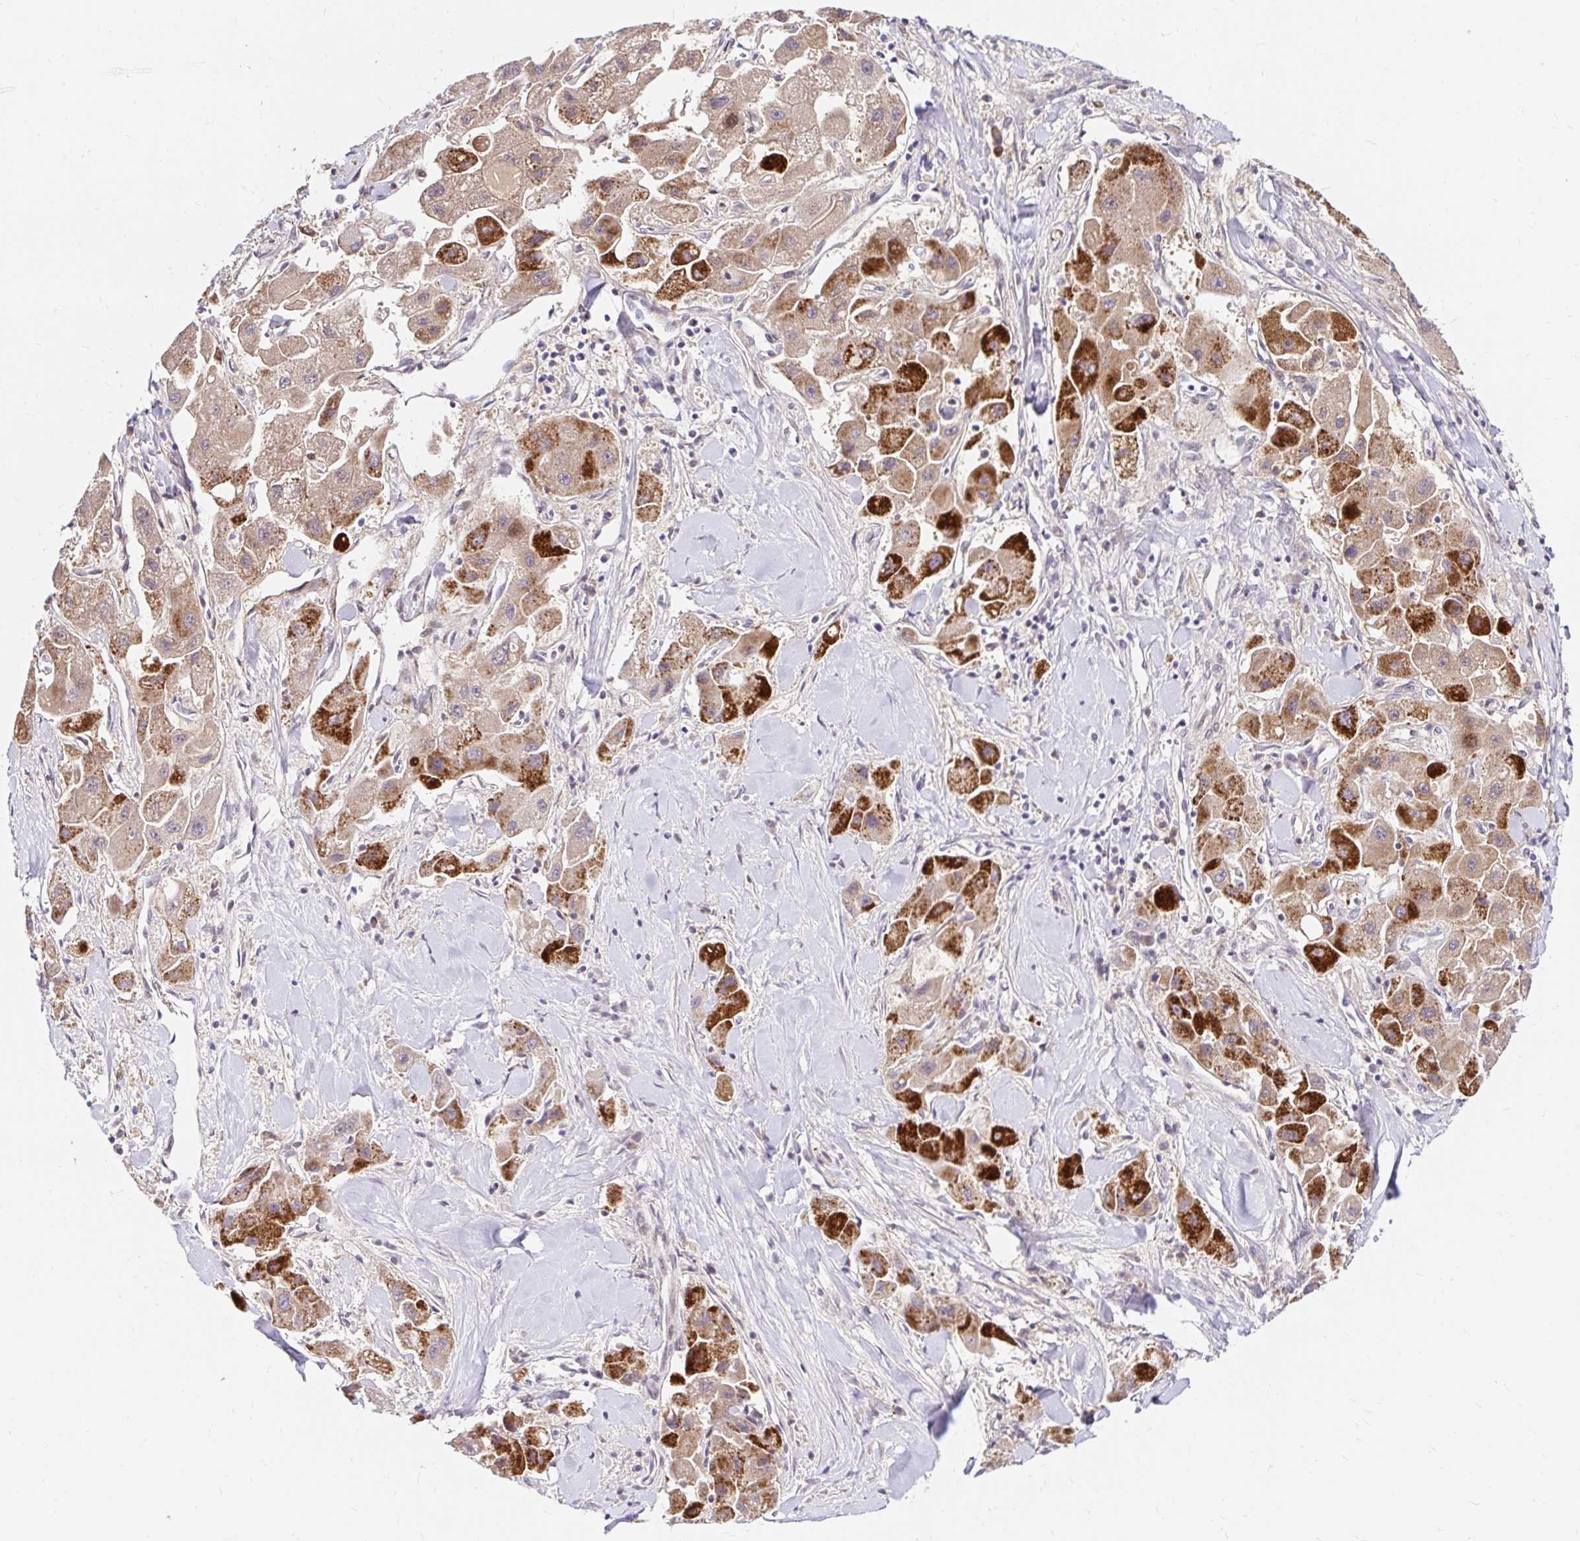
{"staining": {"intensity": "strong", "quantity": "25%-75%", "location": "cytoplasmic/membranous"}, "tissue": "liver cancer", "cell_type": "Tumor cells", "image_type": "cancer", "snomed": [{"axis": "morphology", "description": "Carcinoma, Hepatocellular, NOS"}, {"axis": "topography", "description": "Liver"}], "caption": "An IHC photomicrograph of neoplastic tissue is shown. Protein staining in brown highlights strong cytoplasmic/membranous positivity in hepatocellular carcinoma (liver) within tumor cells.", "gene": "GUCY1A1", "patient": {"sex": "male", "age": 24}}